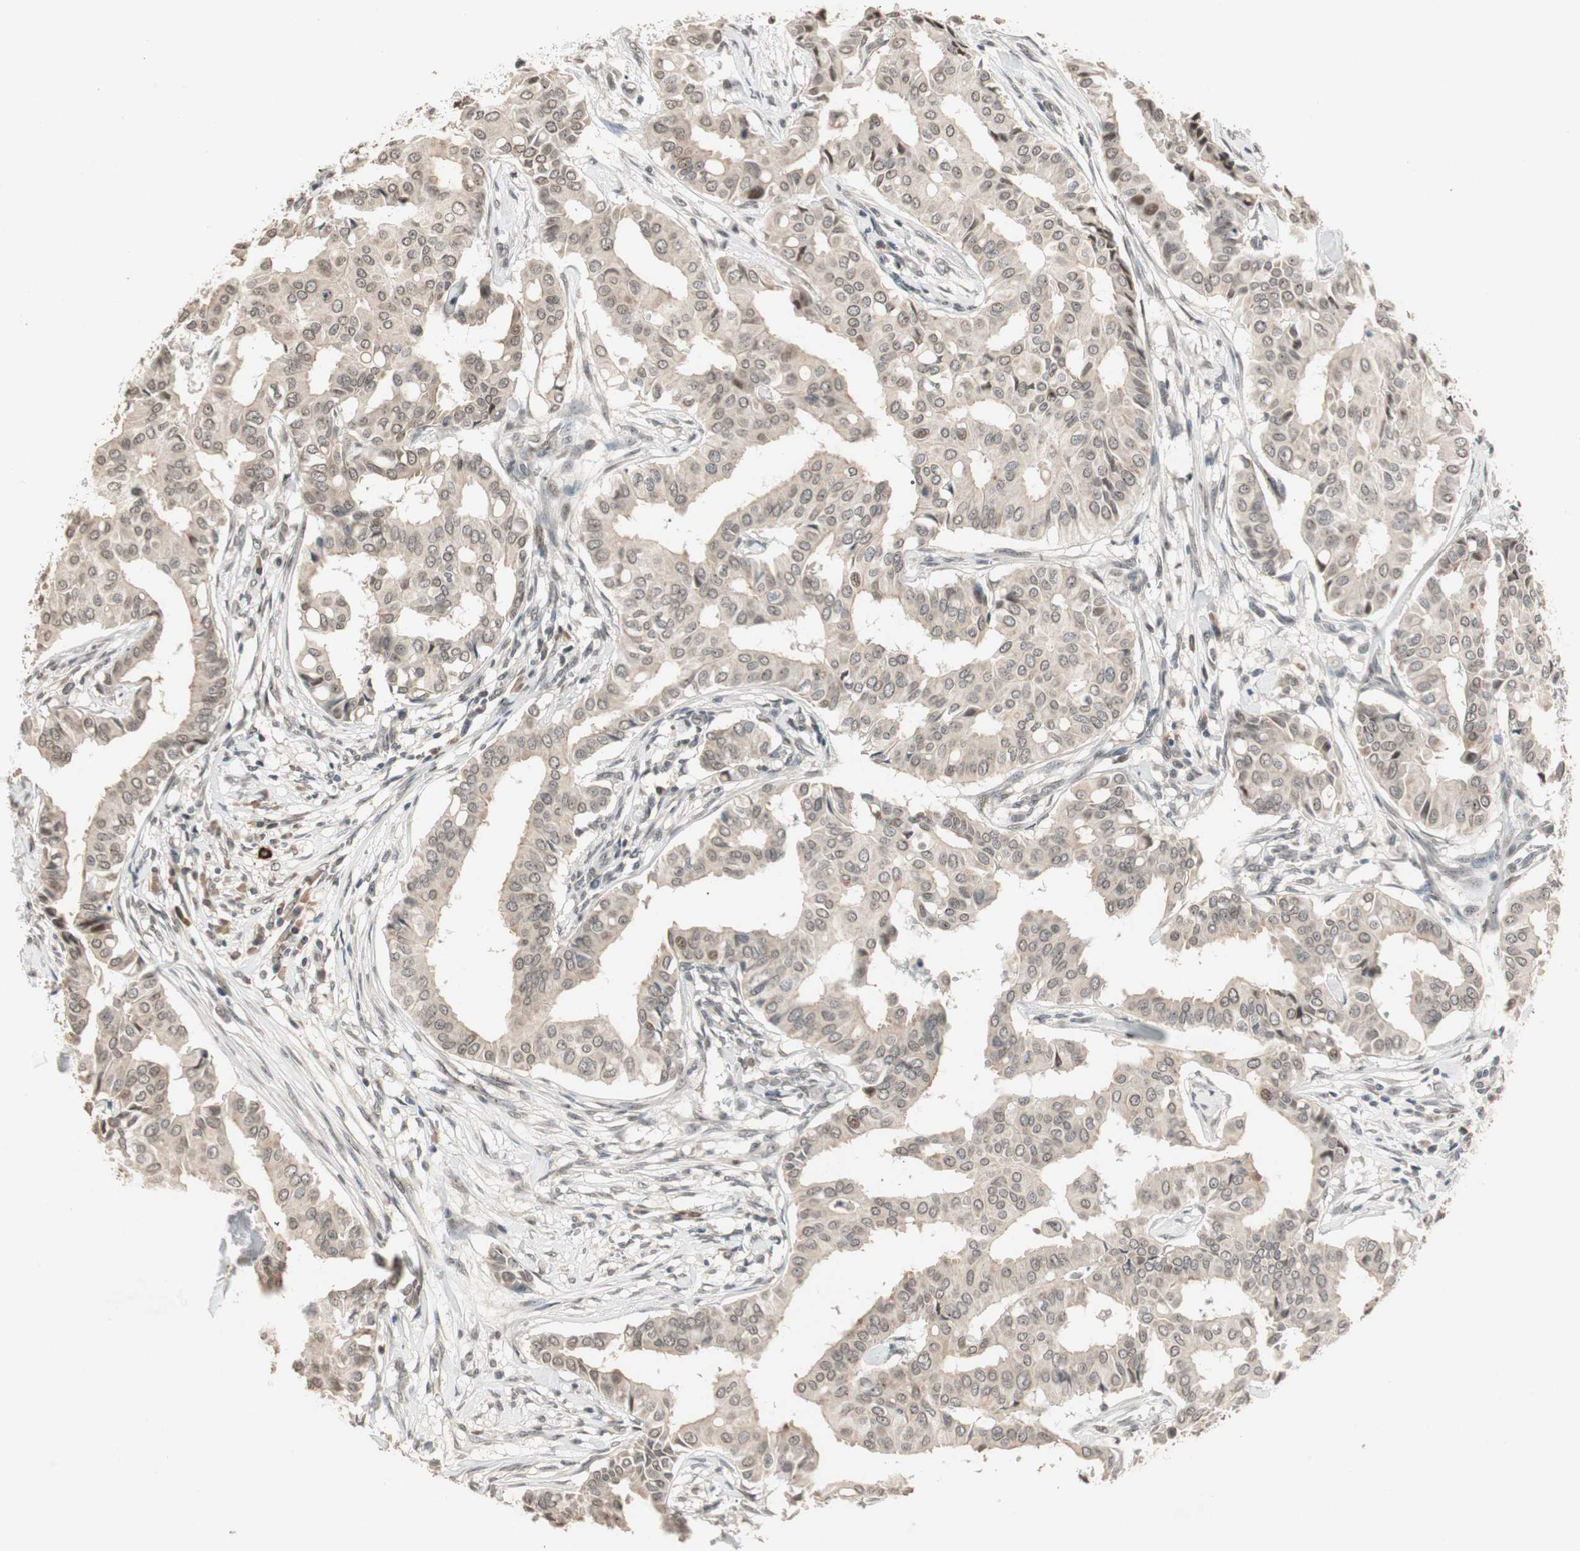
{"staining": {"intensity": "weak", "quantity": ">75%", "location": "cytoplasmic/membranous,nuclear"}, "tissue": "head and neck cancer", "cell_type": "Tumor cells", "image_type": "cancer", "snomed": [{"axis": "morphology", "description": "Adenocarcinoma, NOS"}, {"axis": "topography", "description": "Salivary gland"}, {"axis": "topography", "description": "Head-Neck"}], "caption": "This image reveals head and neck cancer (adenocarcinoma) stained with IHC to label a protein in brown. The cytoplasmic/membranous and nuclear of tumor cells show weak positivity for the protein. Nuclei are counter-stained blue.", "gene": "ETV4", "patient": {"sex": "female", "age": 59}}